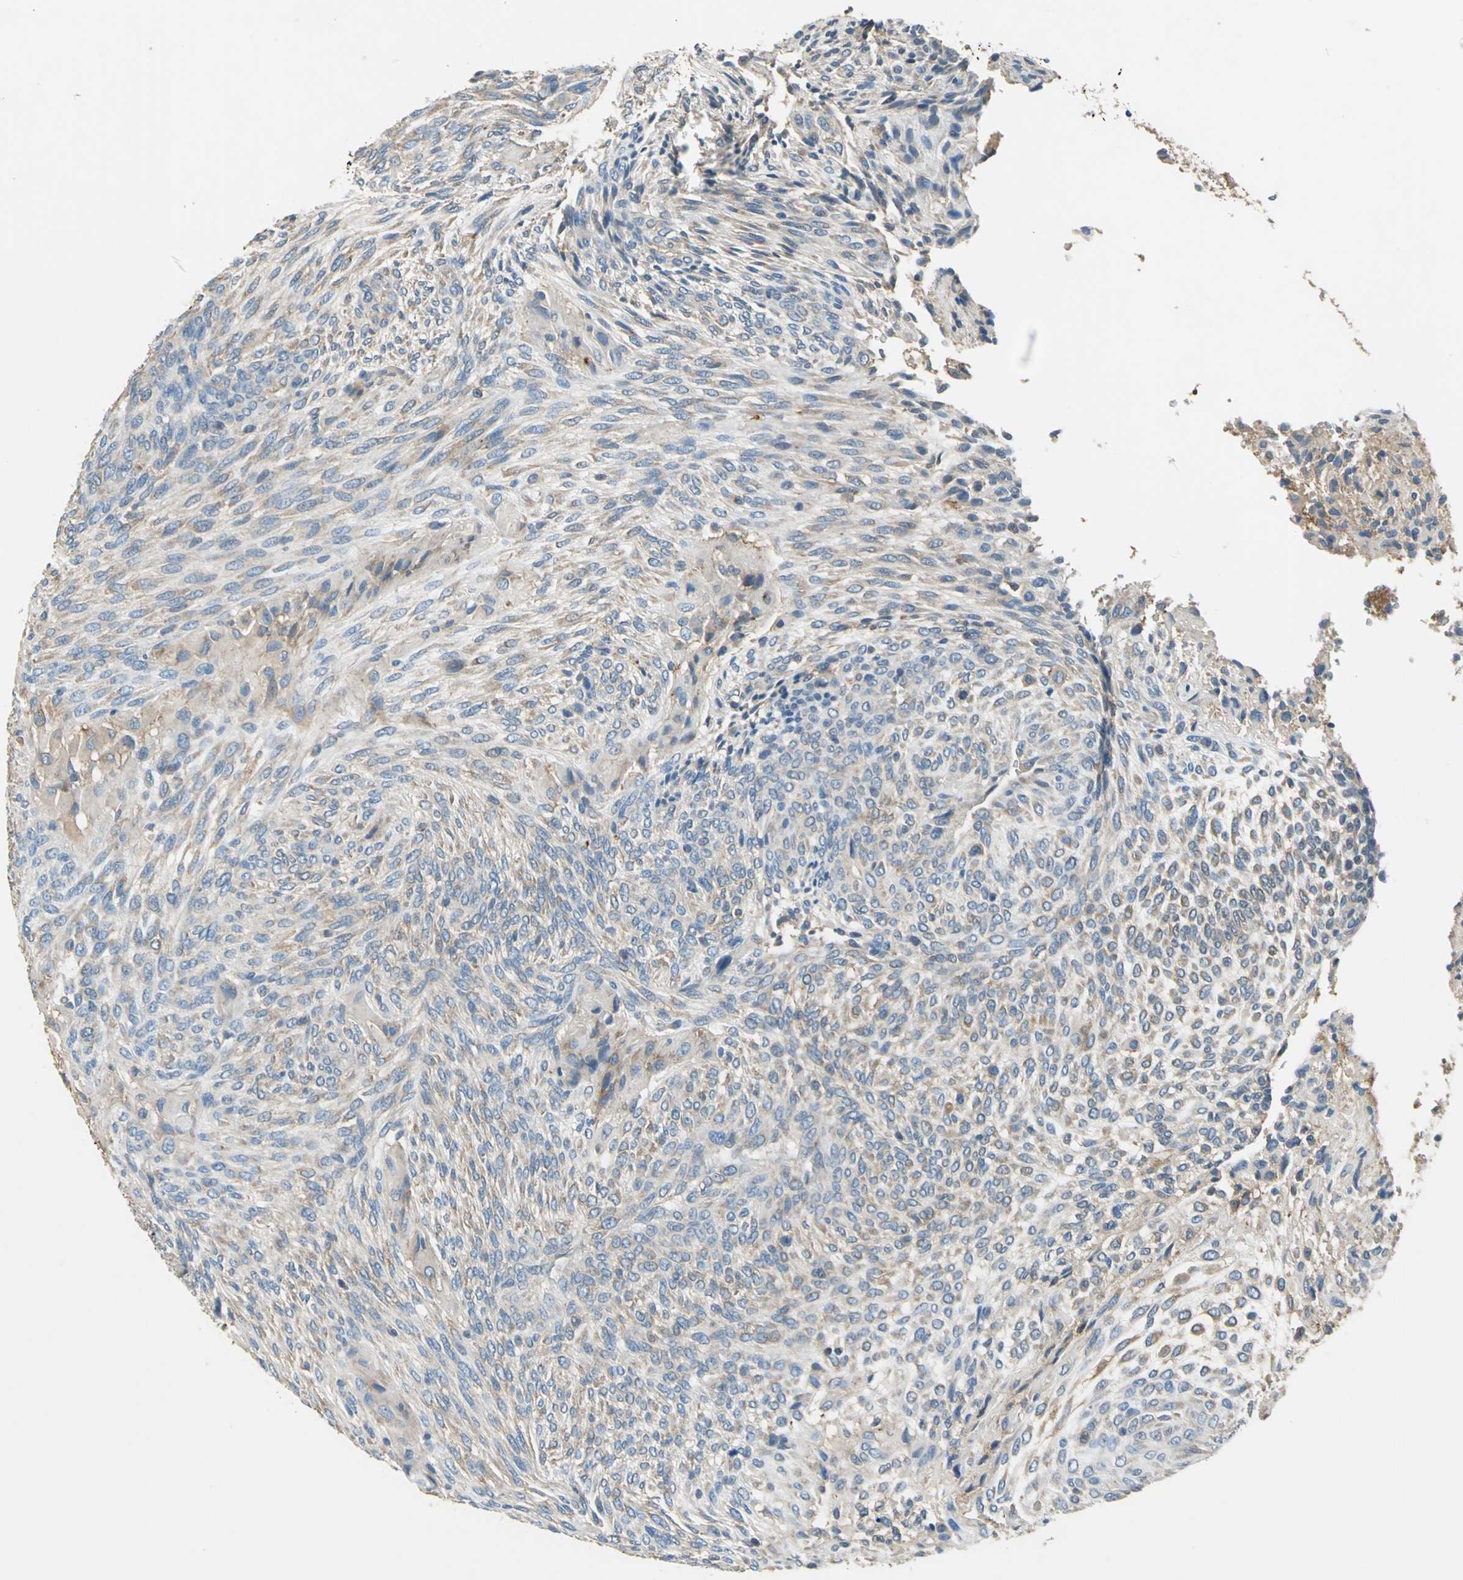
{"staining": {"intensity": "weak", "quantity": "25%-75%", "location": "cytoplasmic/membranous"}, "tissue": "glioma", "cell_type": "Tumor cells", "image_type": "cancer", "snomed": [{"axis": "morphology", "description": "Glioma, malignant, High grade"}, {"axis": "topography", "description": "Cerebral cortex"}], "caption": "Immunohistochemistry (IHC) micrograph of neoplastic tissue: high-grade glioma (malignant) stained using immunohistochemistry (IHC) exhibits low levels of weak protein expression localized specifically in the cytoplasmic/membranous of tumor cells, appearing as a cytoplasmic/membranous brown color.", "gene": "PRKCA", "patient": {"sex": "female", "age": 55}}